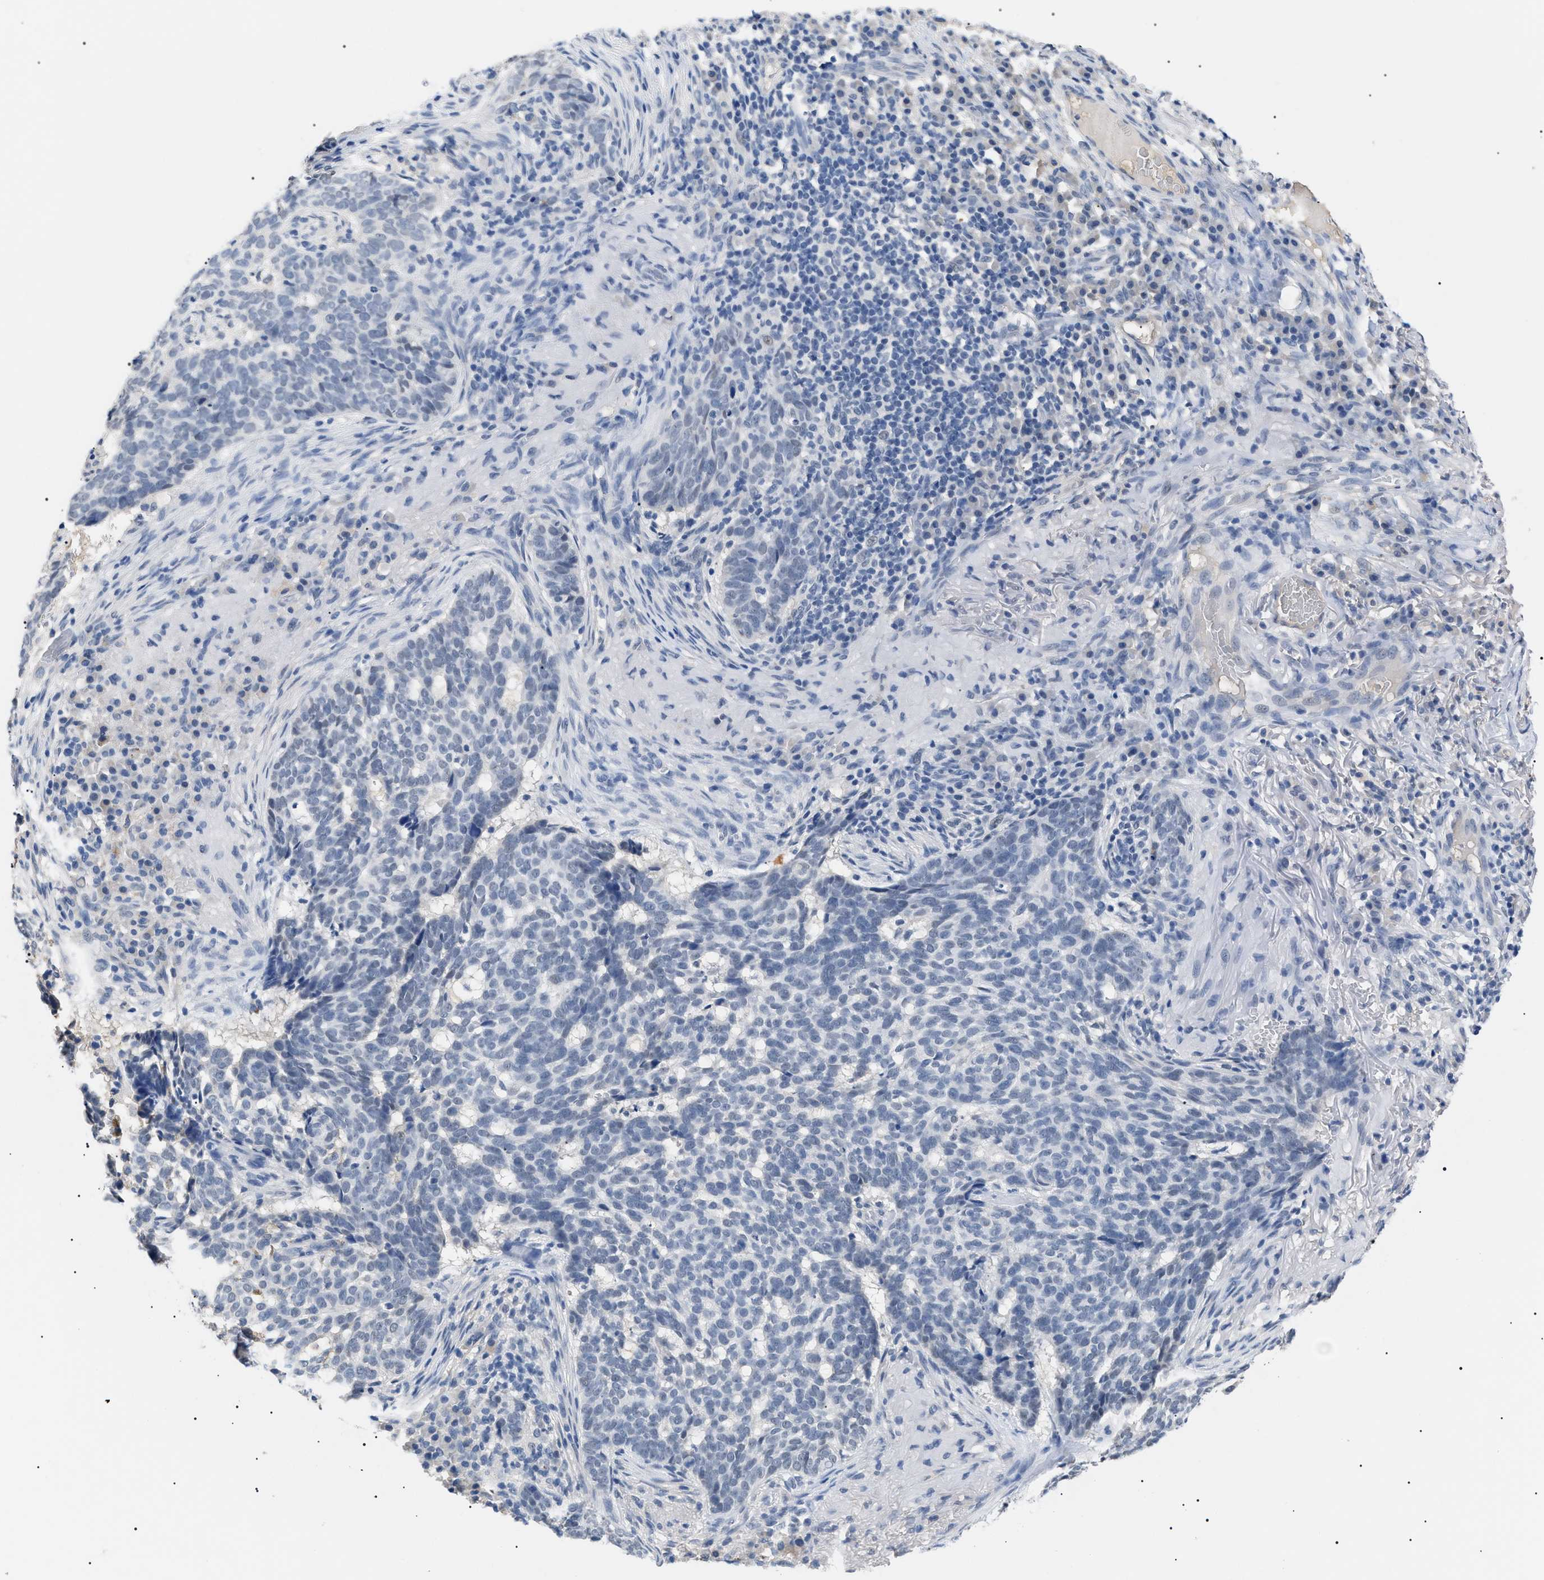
{"staining": {"intensity": "negative", "quantity": "none", "location": "none"}, "tissue": "skin cancer", "cell_type": "Tumor cells", "image_type": "cancer", "snomed": [{"axis": "morphology", "description": "Basal cell carcinoma"}, {"axis": "topography", "description": "Skin"}], "caption": "Human skin cancer (basal cell carcinoma) stained for a protein using IHC shows no expression in tumor cells.", "gene": "PRRT2", "patient": {"sex": "male", "age": 85}}